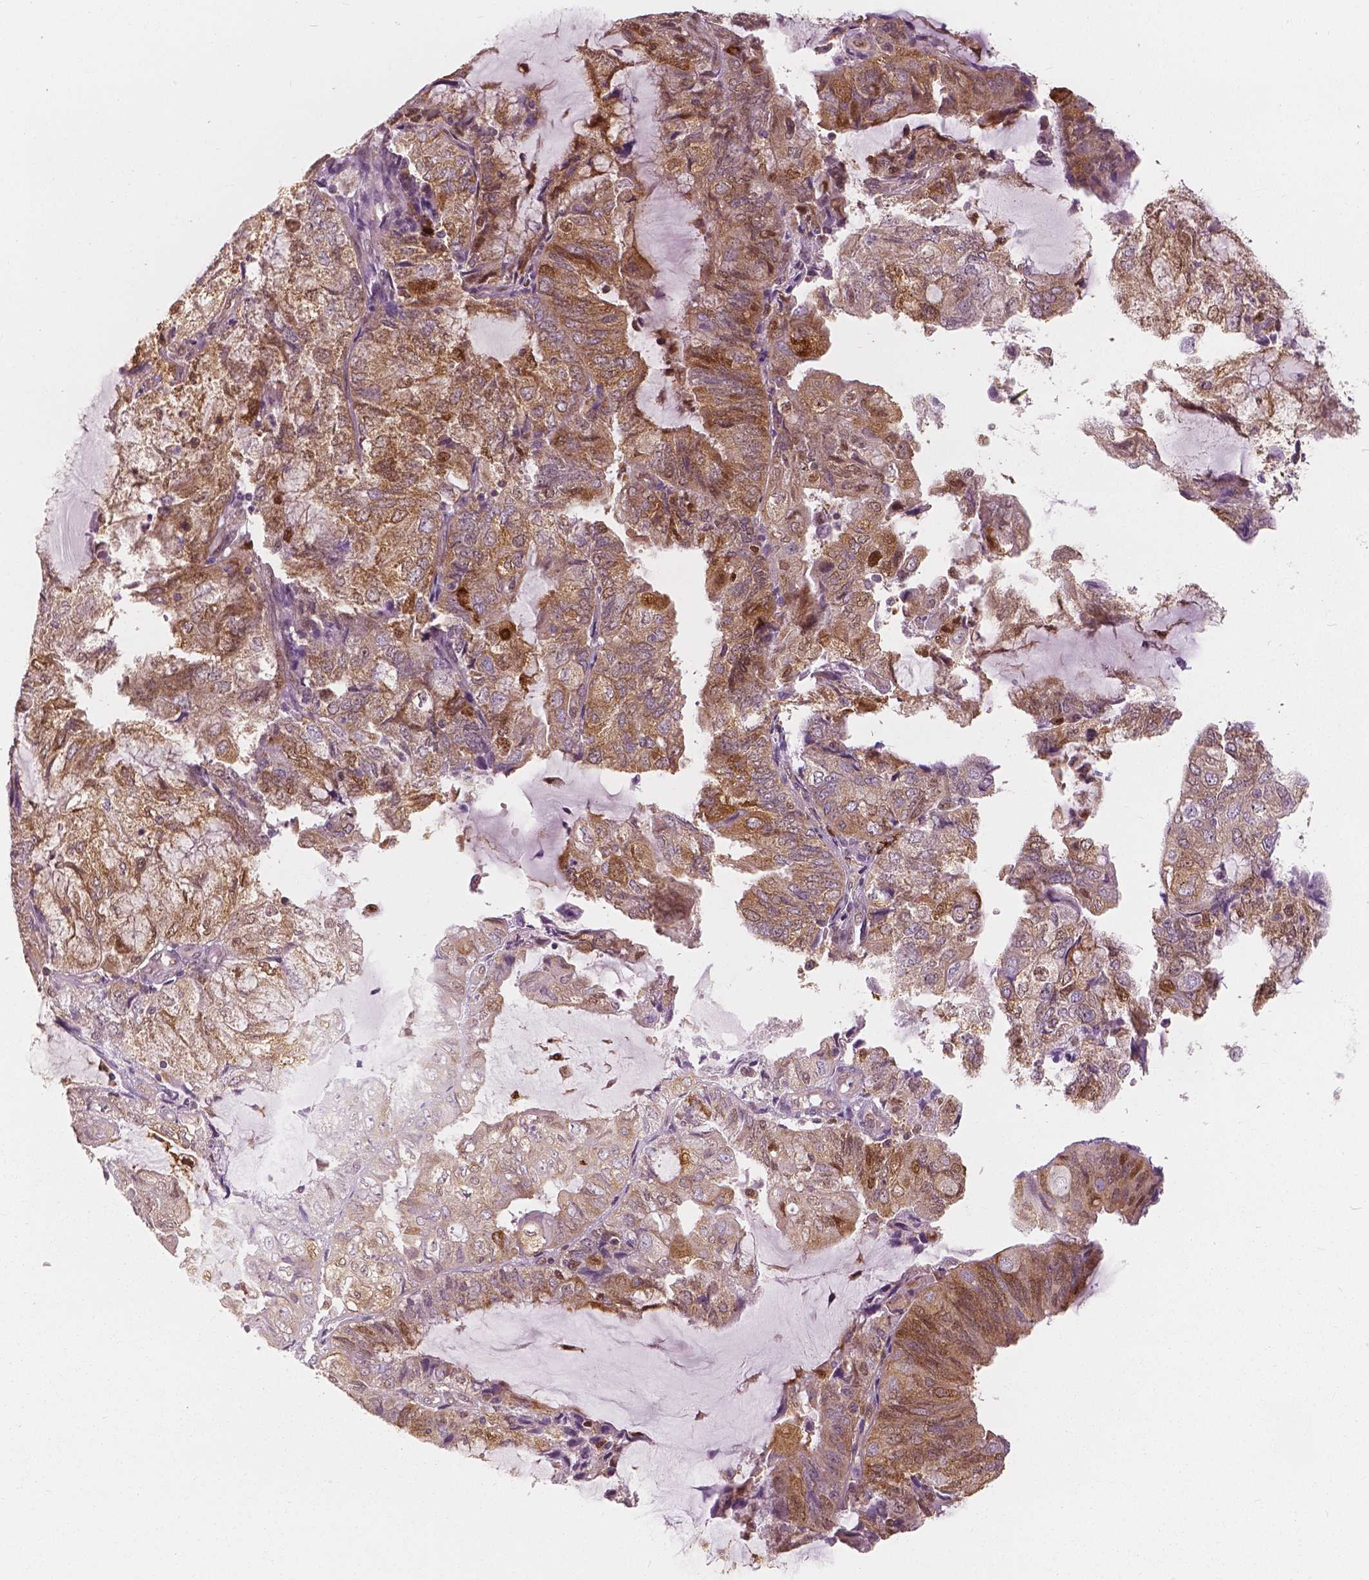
{"staining": {"intensity": "moderate", "quantity": ">75%", "location": "cytoplasmic/membranous,nuclear"}, "tissue": "endometrial cancer", "cell_type": "Tumor cells", "image_type": "cancer", "snomed": [{"axis": "morphology", "description": "Adenocarcinoma, NOS"}, {"axis": "topography", "description": "Endometrium"}], "caption": "A brown stain highlights moderate cytoplasmic/membranous and nuclear positivity of a protein in endometrial adenocarcinoma tumor cells. (brown staining indicates protein expression, while blue staining denotes nuclei).", "gene": "SQSTM1", "patient": {"sex": "female", "age": 81}}